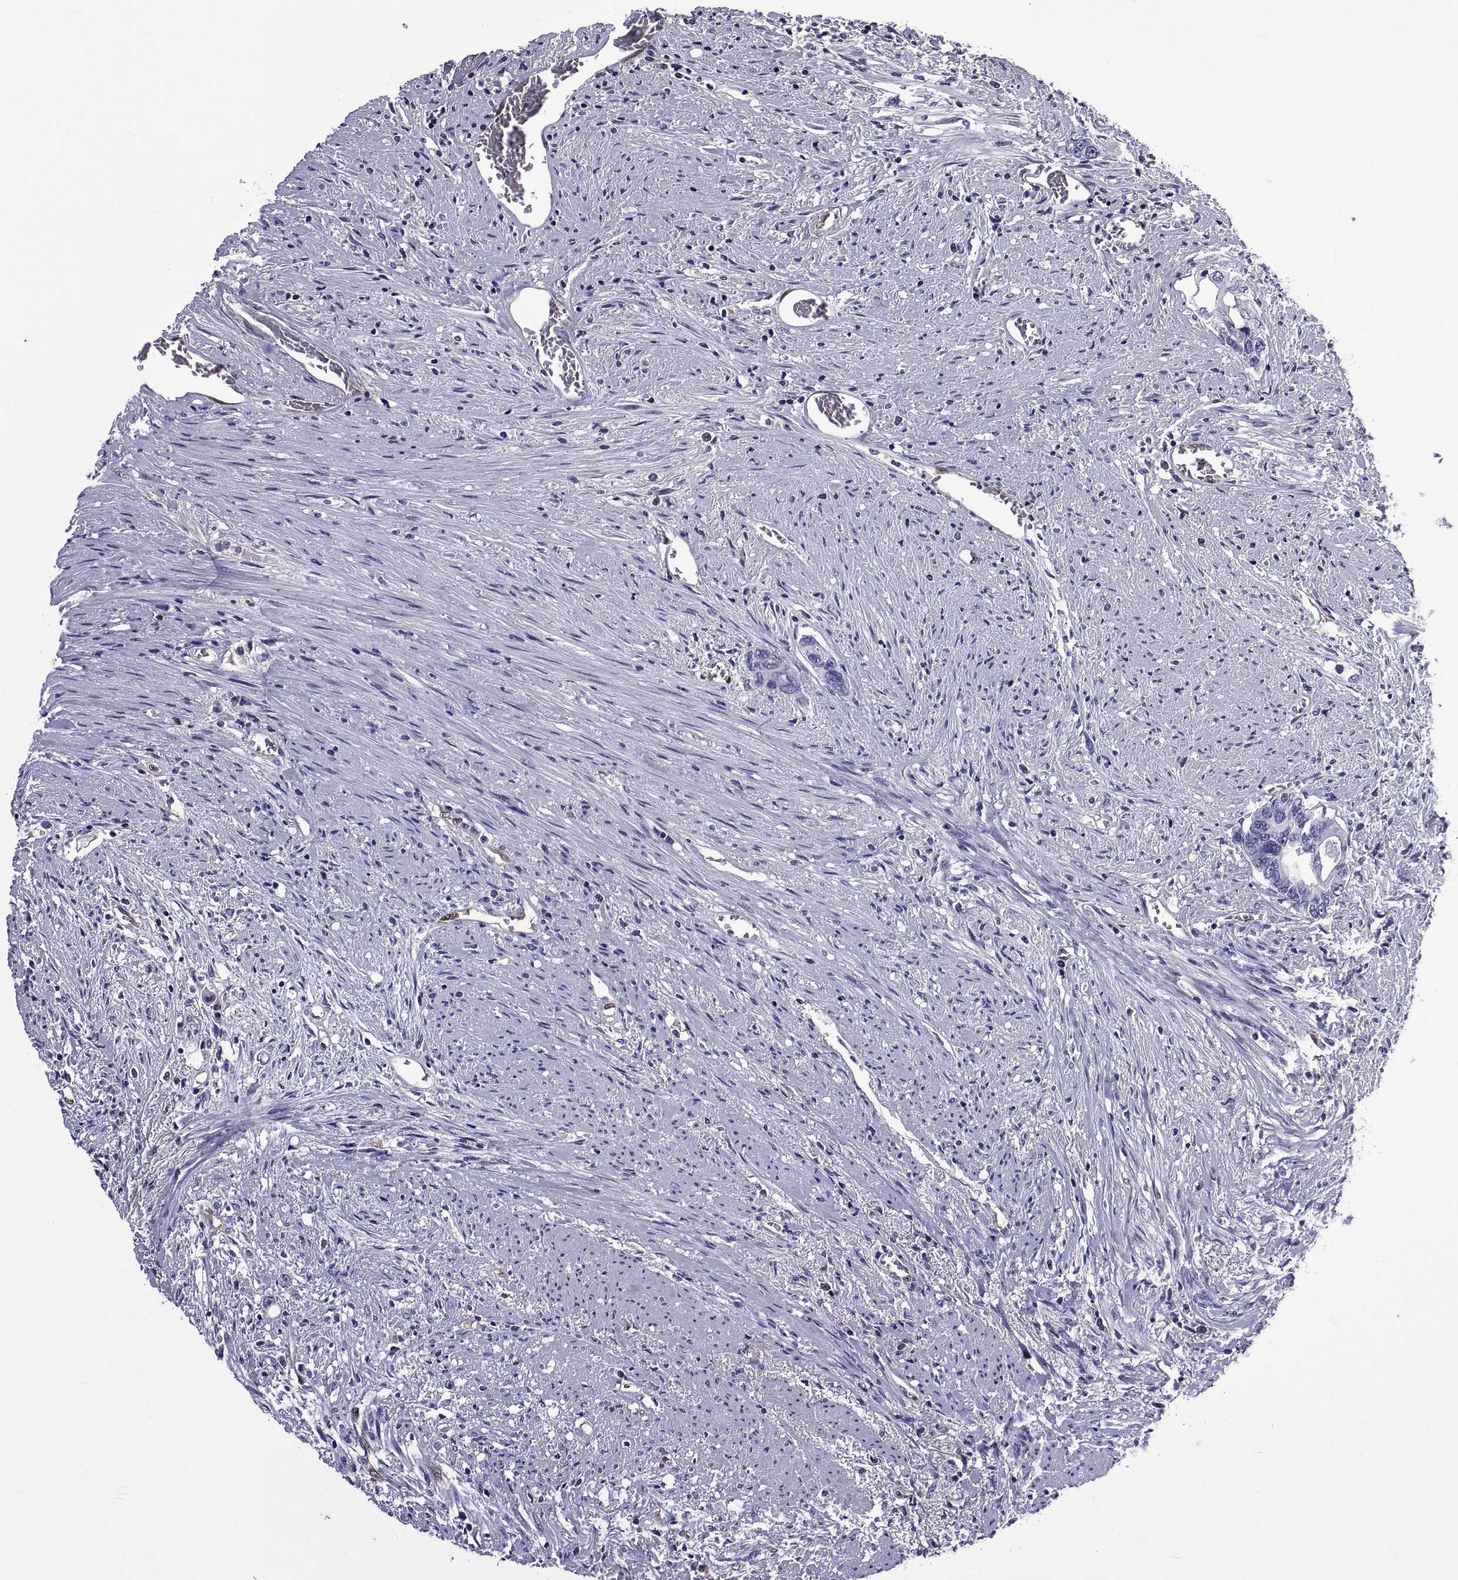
{"staining": {"intensity": "negative", "quantity": "none", "location": "none"}, "tissue": "colorectal cancer", "cell_type": "Tumor cells", "image_type": "cancer", "snomed": [{"axis": "morphology", "description": "Adenocarcinoma, NOS"}, {"axis": "topography", "description": "Rectum"}], "caption": "Photomicrograph shows no protein positivity in tumor cells of colorectal cancer tissue.", "gene": "LCN9", "patient": {"sex": "male", "age": 59}}